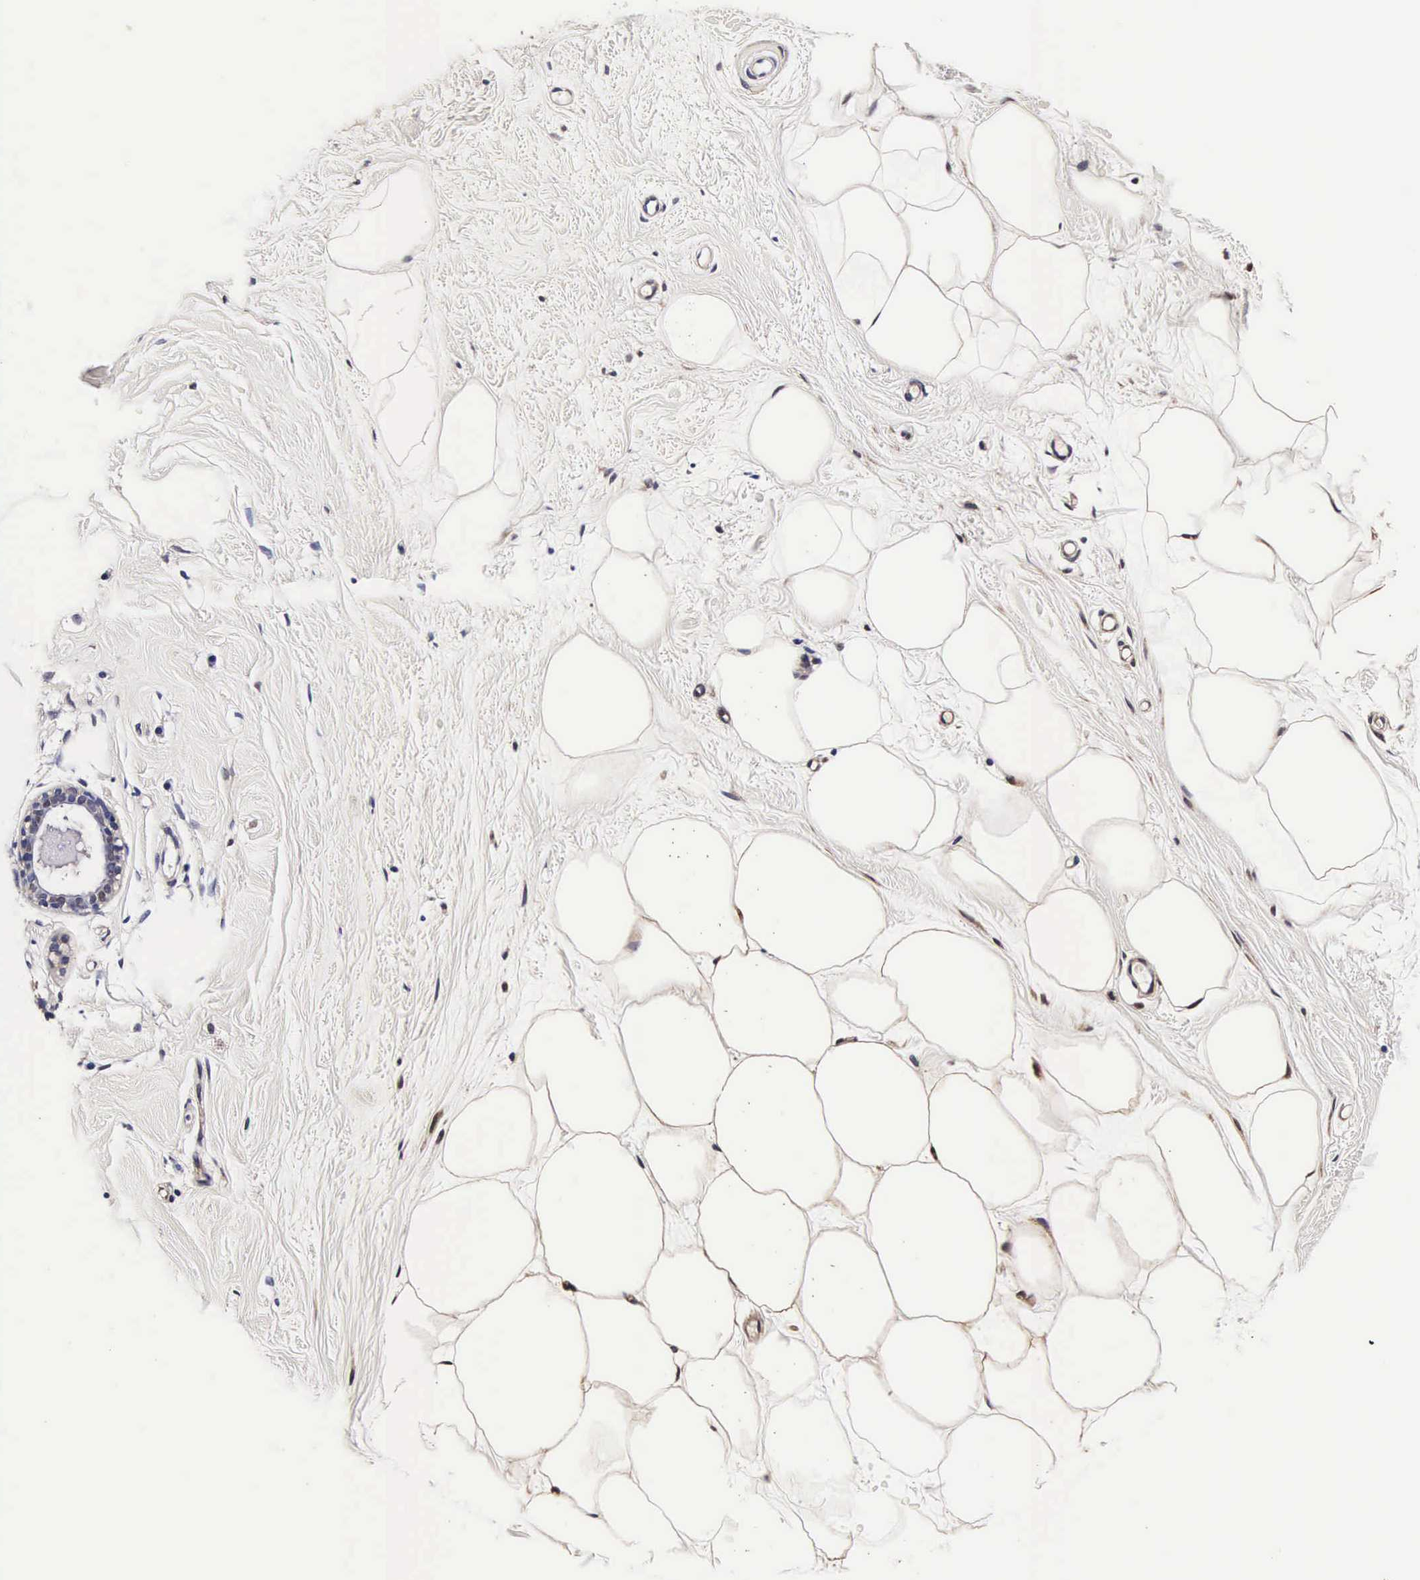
{"staining": {"intensity": "negative", "quantity": "none", "location": "none"}, "tissue": "breast", "cell_type": "Adipocytes", "image_type": "normal", "snomed": [{"axis": "morphology", "description": "Normal tissue, NOS"}, {"axis": "topography", "description": "Breast"}], "caption": "A photomicrograph of breast stained for a protein shows no brown staining in adipocytes.", "gene": "TECPR2", "patient": {"sex": "female", "age": 44}}